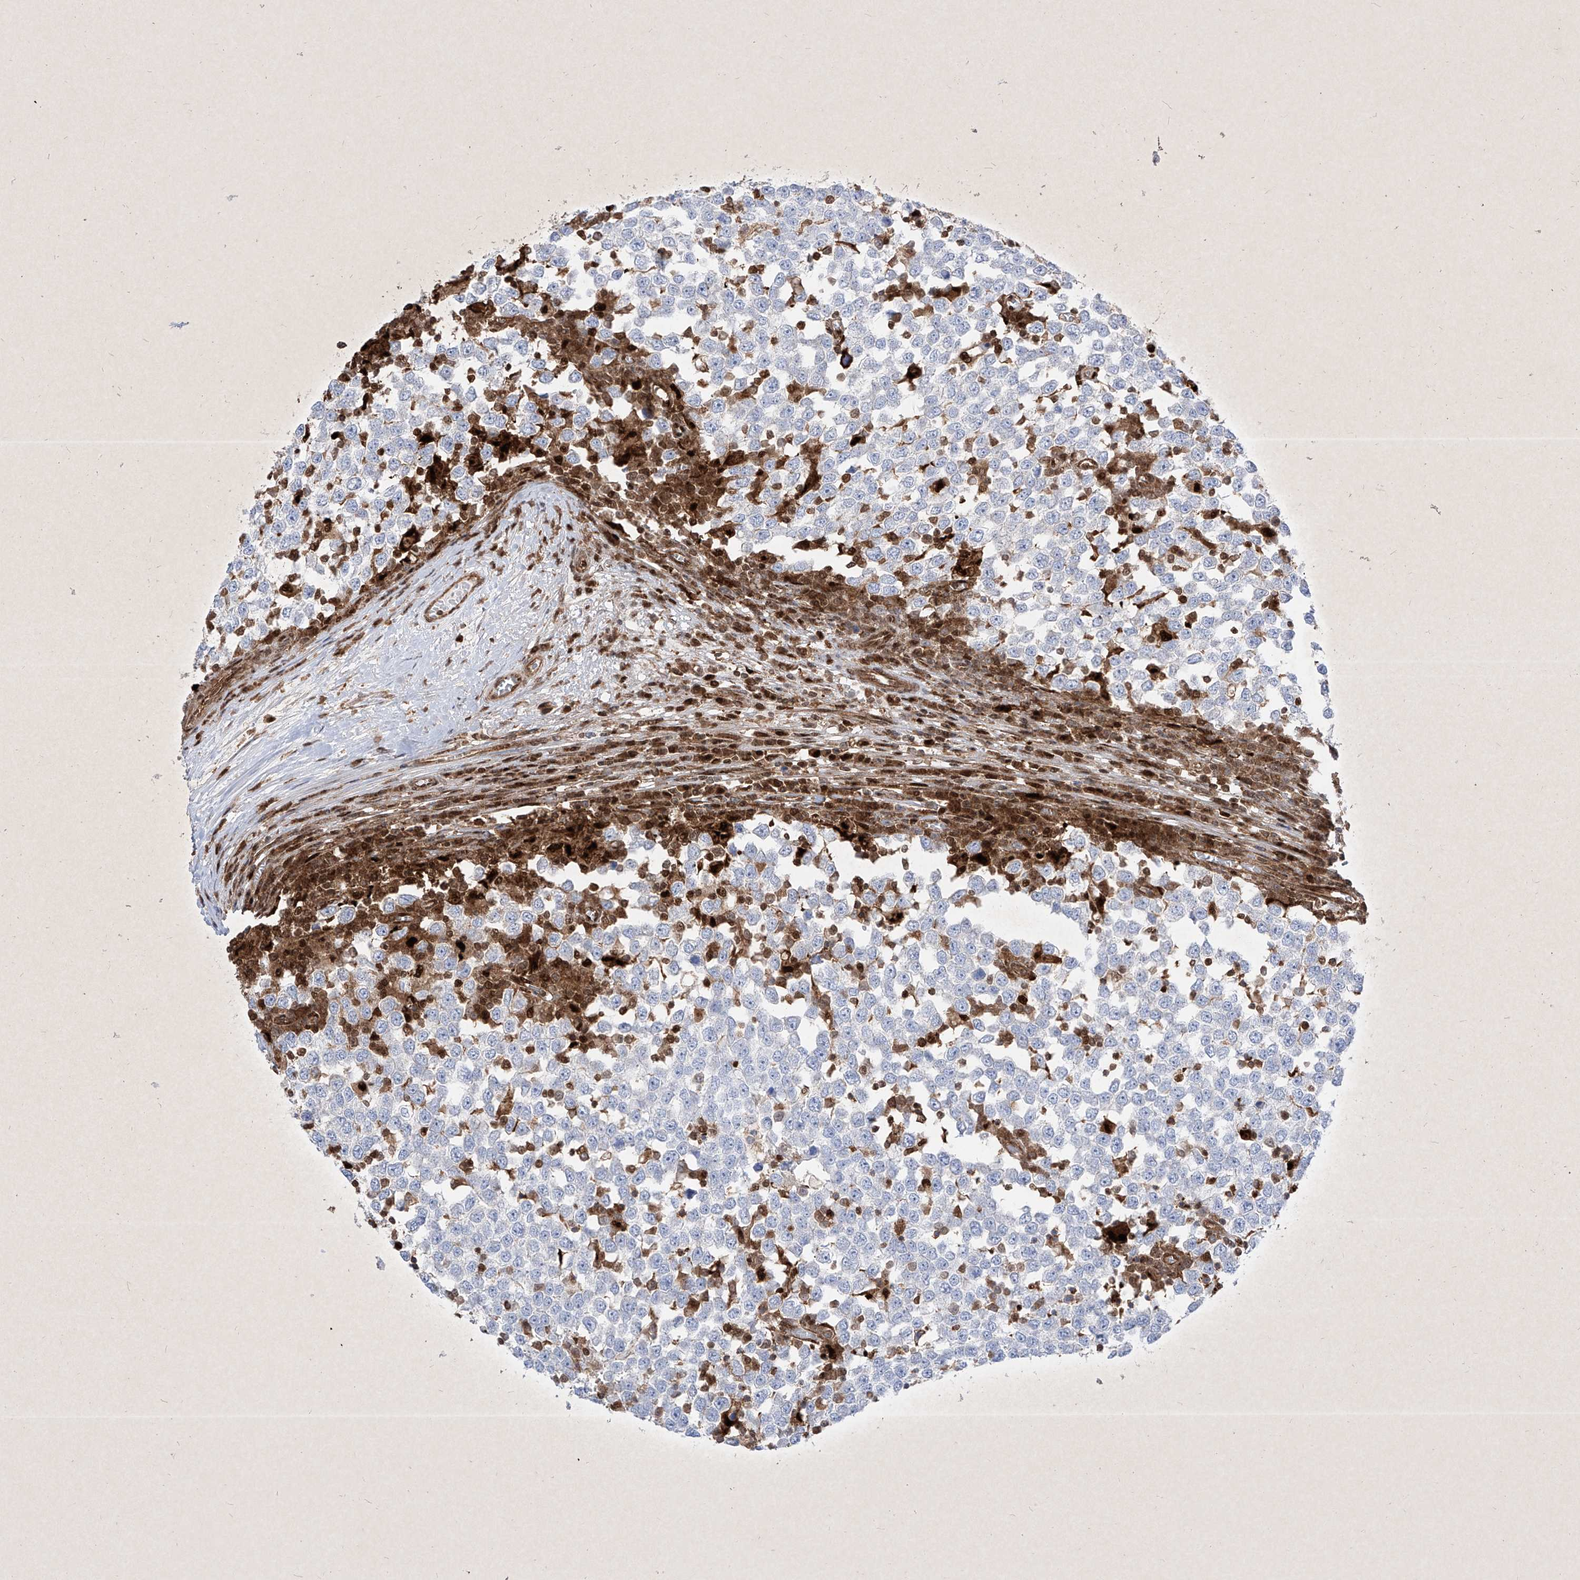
{"staining": {"intensity": "negative", "quantity": "none", "location": "none"}, "tissue": "testis cancer", "cell_type": "Tumor cells", "image_type": "cancer", "snomed": [{"axis": "morphology", "description": "Seminoma, NOS"}, {"axis": "topography", "description": "Testis"}], "caption": "Seminoma (testis) was stained to show a protein in brown. There is no significant staining in tumor cells.", "gene": "PSMB10", "patient": {"sex": "male", "age": 65}}